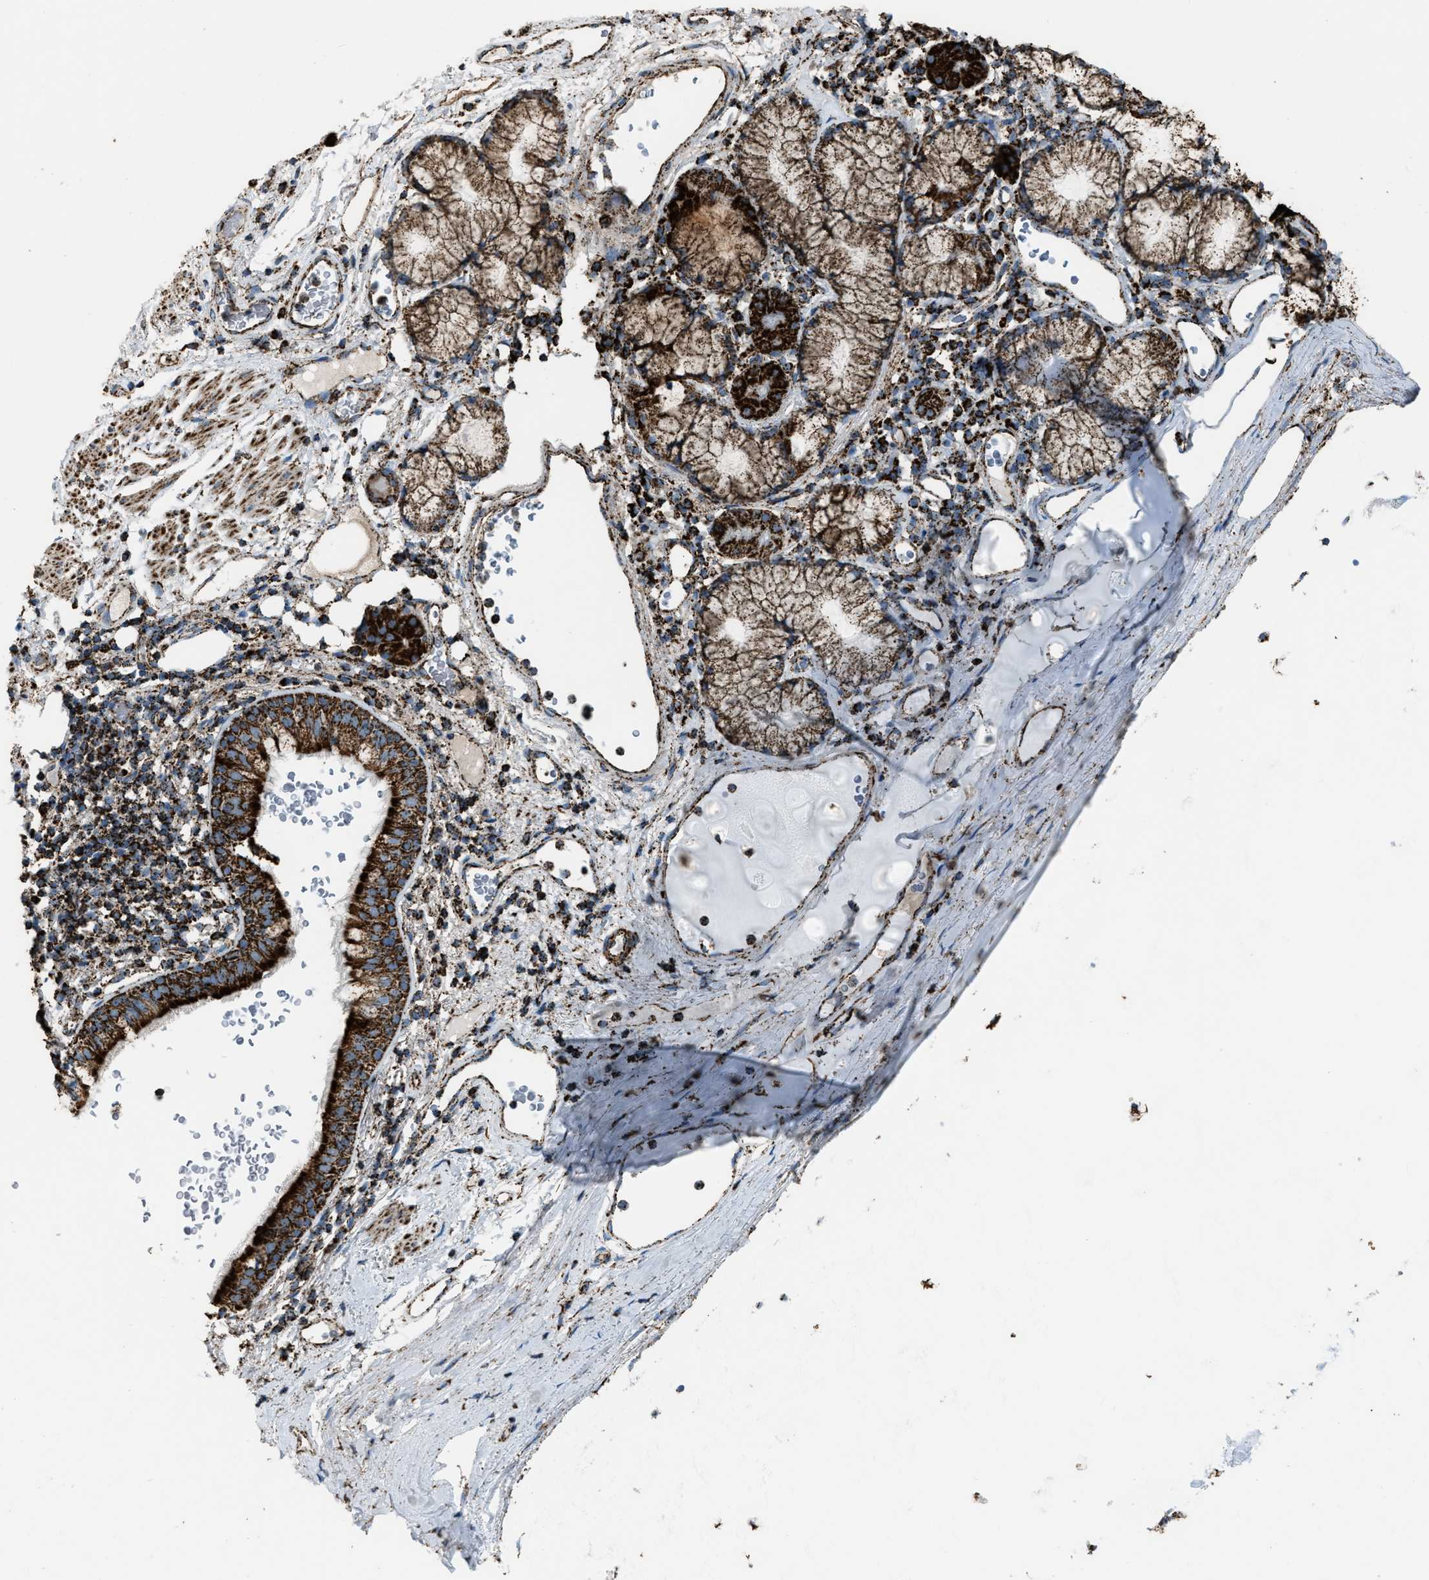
{"staining": {"intensity": "strong", "quantity": ">75%", "location": "cytoplasmic/membranous"}, "tissue": "bronchus", "cell_type": "Respiratory epithelial cells", "image_type": "normal", "snomed": [{"axis": "morphology", "description": "Normal tissue, NOS"}, {"axis": "morphology", "description": "Inflammation, NOS"}, {"axis": "topography", "description": "Cartilage tissue"}, {"axis": "topography", "description": "Bronchus"}], "caption": "Unremarkable bronchus was stained to show a protein in brown. There is high levels of strong cytoplasmic/membranous staining in about >75% of respiratory epithelial cells.", "gene": "MDH2", "patient": {"sex": "male", "age": 77}}